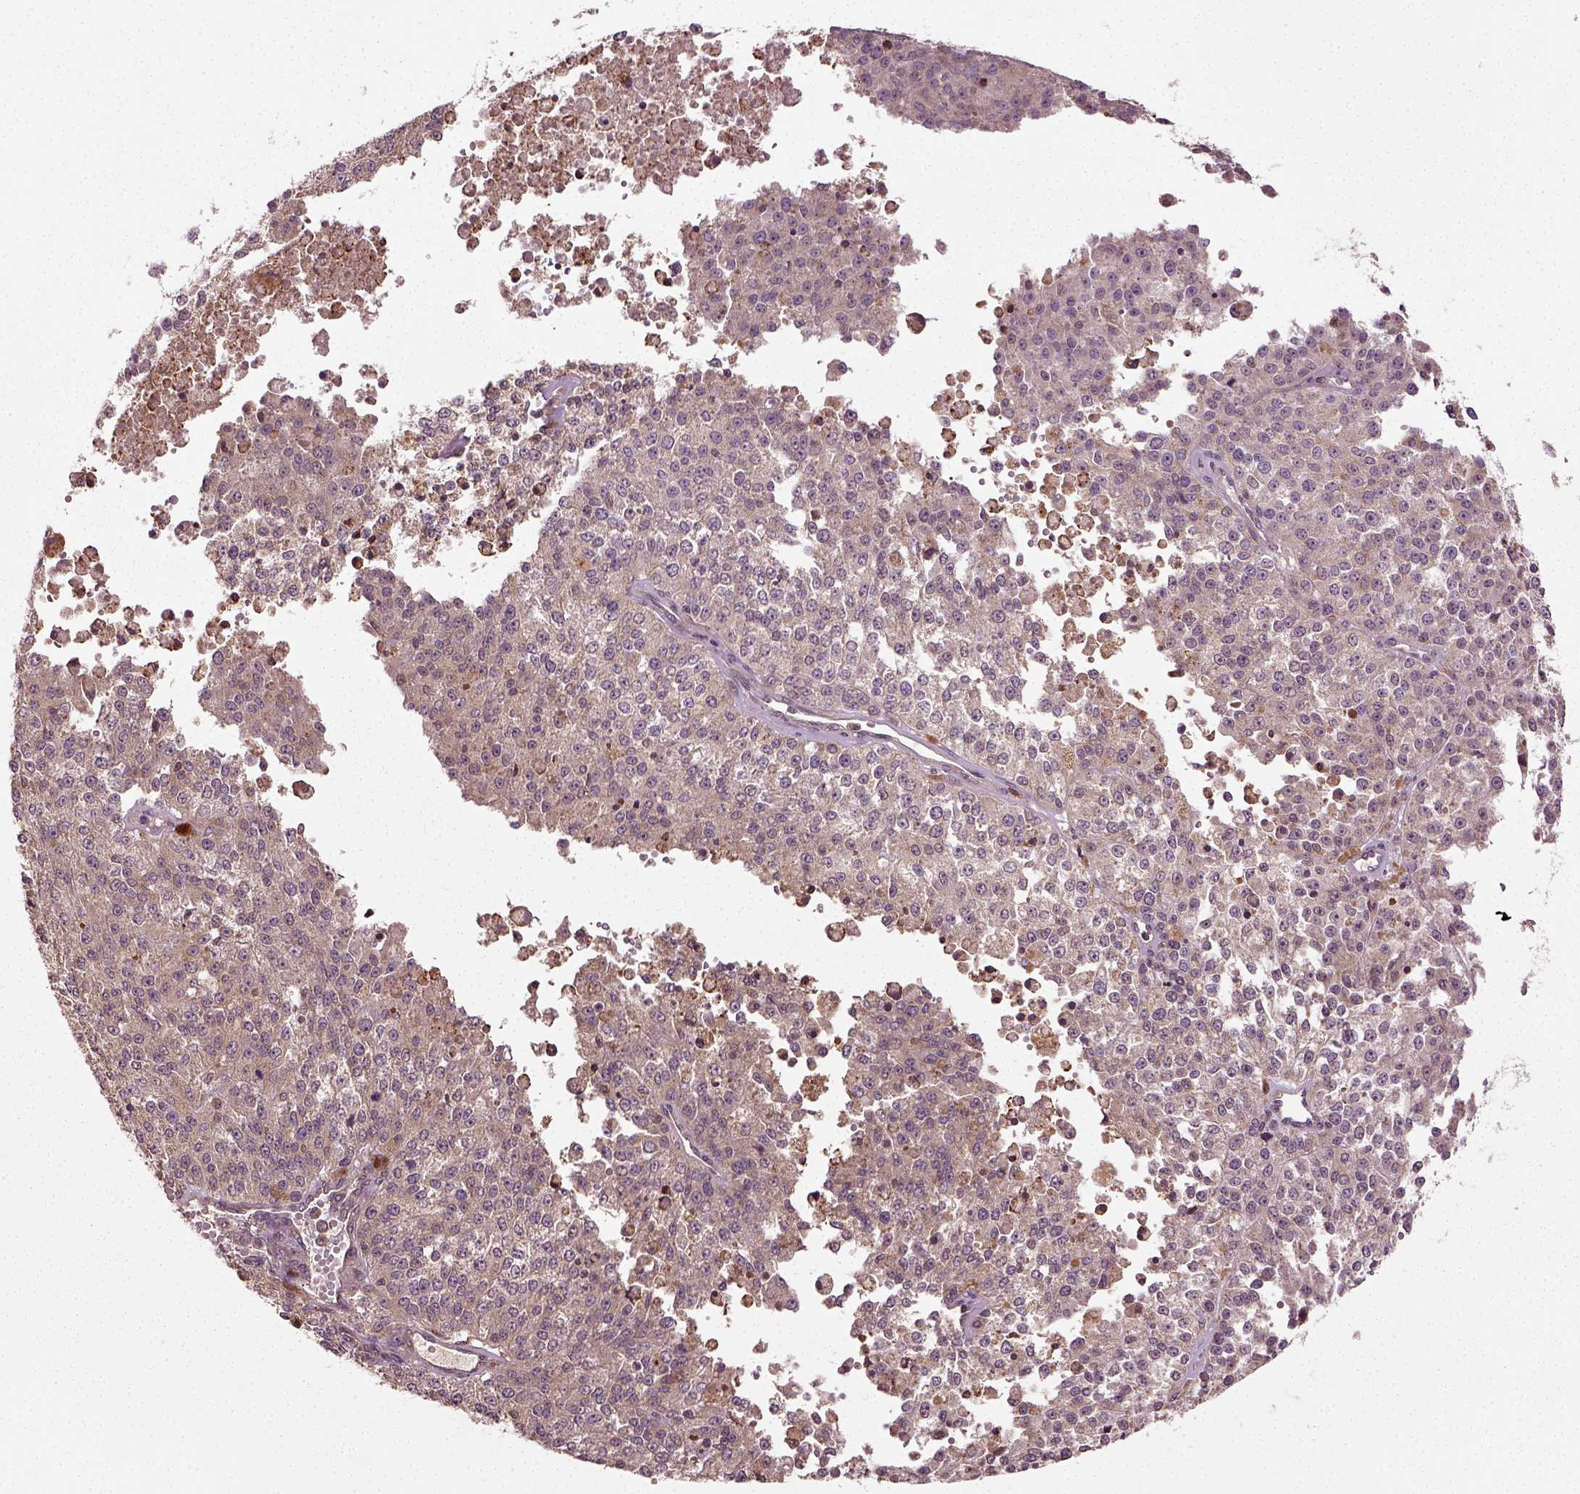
{"staining": {"intensity": "weak", "quantity": "<25%", "location": "cytoplasmic/membranous"}, "tissue": "melanoma", "cell_type": "Tumor cells", "image_type": "cancer", "snomed": [{"axis": "morphology", "description": "Malignant melanoma, Metastatic site"}, {"axis": "topography", "description": "Lymph node"}], "caption": "The histopathology image displays no significant expression in tumor cells of malignant melanoma (metastatic site).", "gene": "ERV3-1", "patient": {"sex": "female", "age": 64}}